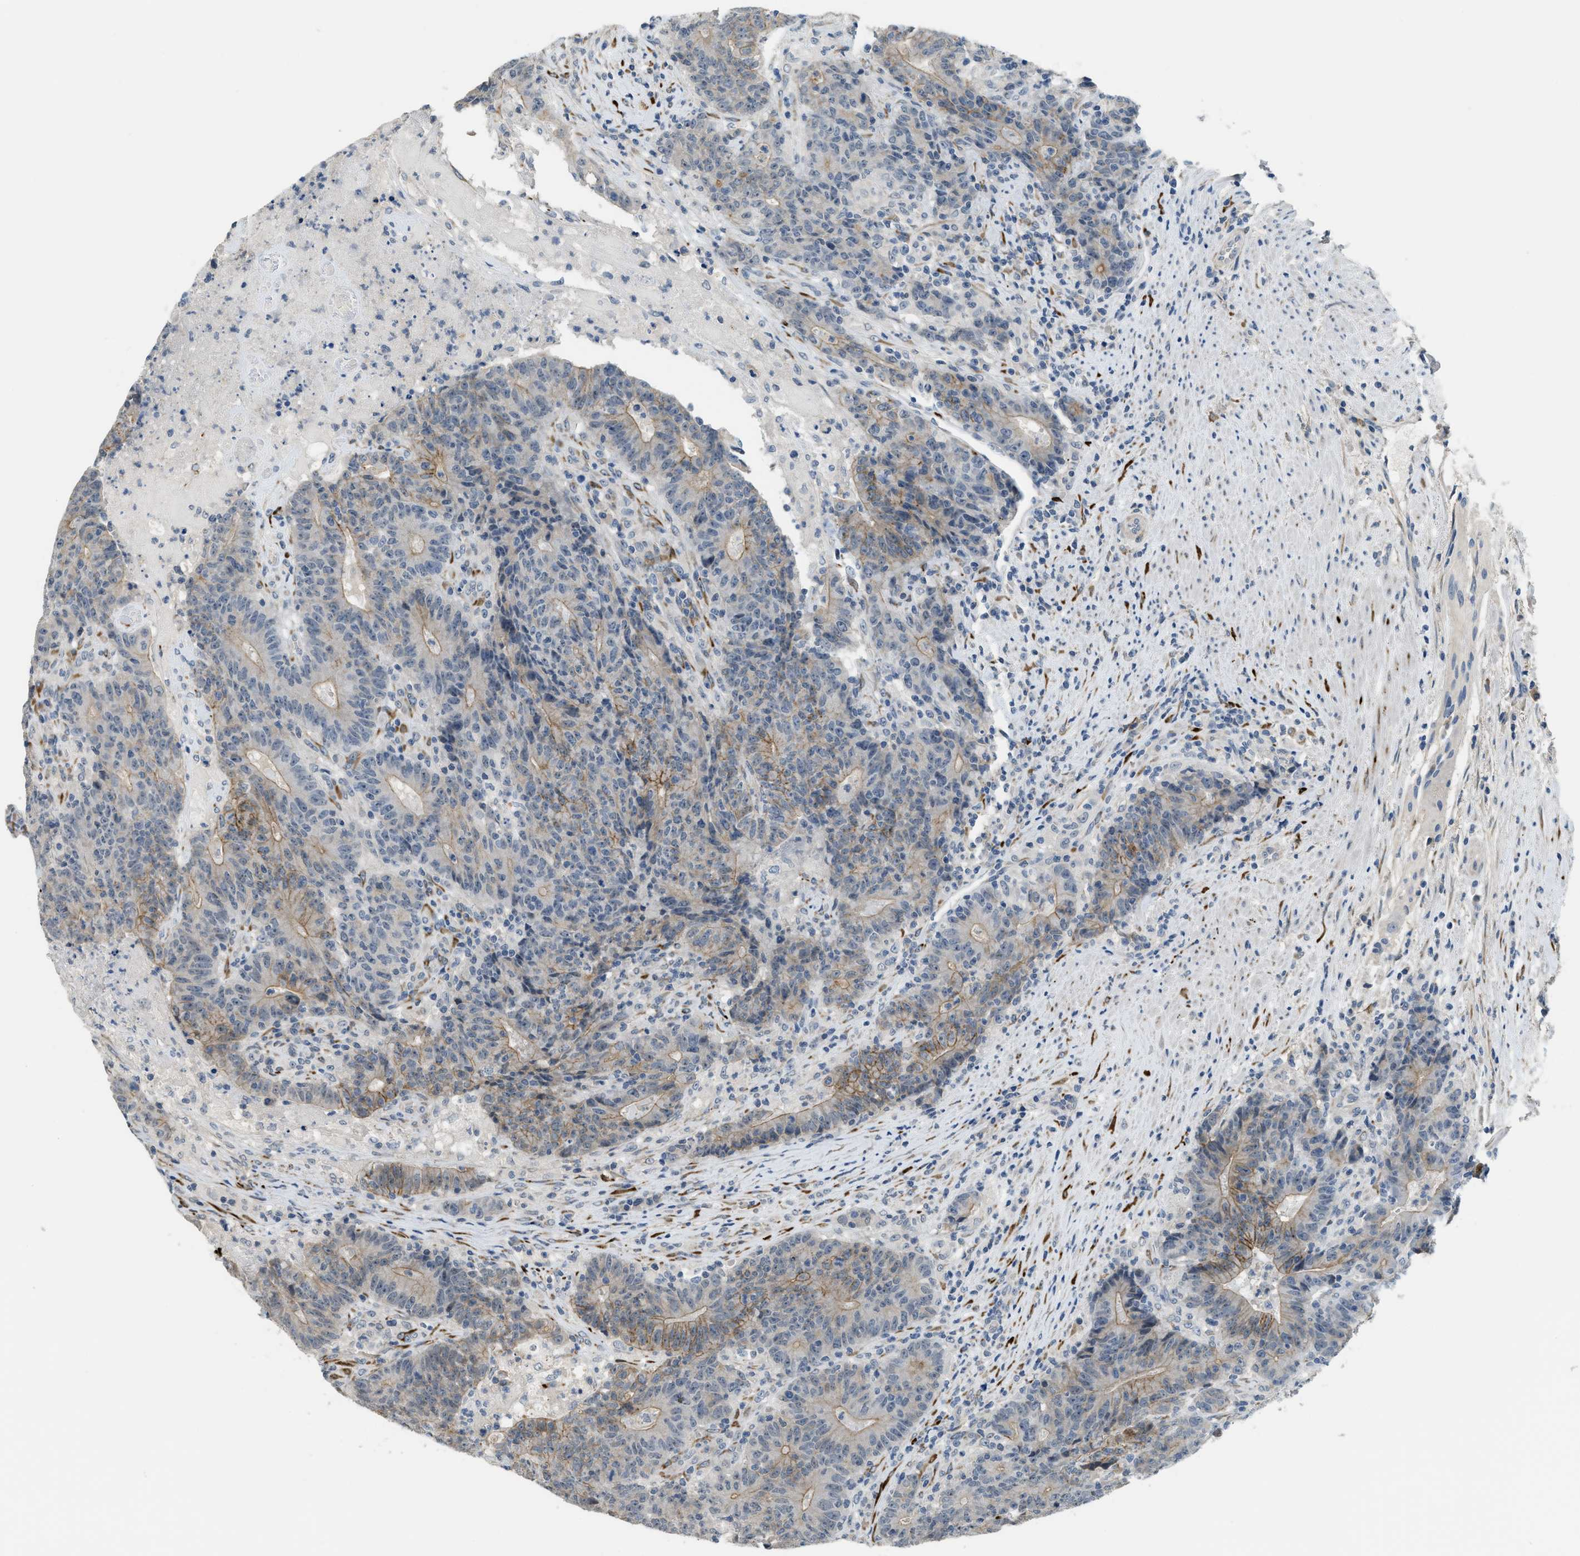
{"staining": {"intensity": "strong", "quantity": "<25%", "location": "cytoplasmic/membranous"}, "tissue": "colorectal cancer", "cell_type": "Tumor cells", "image_type": "cancer", "snomed": [{"axis": "morphology", "description": "Normal tissue, NOS"}, {"axis": "morphology", "description": "Adenocarcinoma, NOS"}, {"axis": "topography", "description": "Colon"}], "caption": "This photomicrograph shows IHC staining of human colorectal adenocarcinoma, with medium strong cytoplasmic/membranous expression in approximately <25% of tumor cells.", "gene": "TMEM154", "patient": {"sex": "female", "age": 75}}